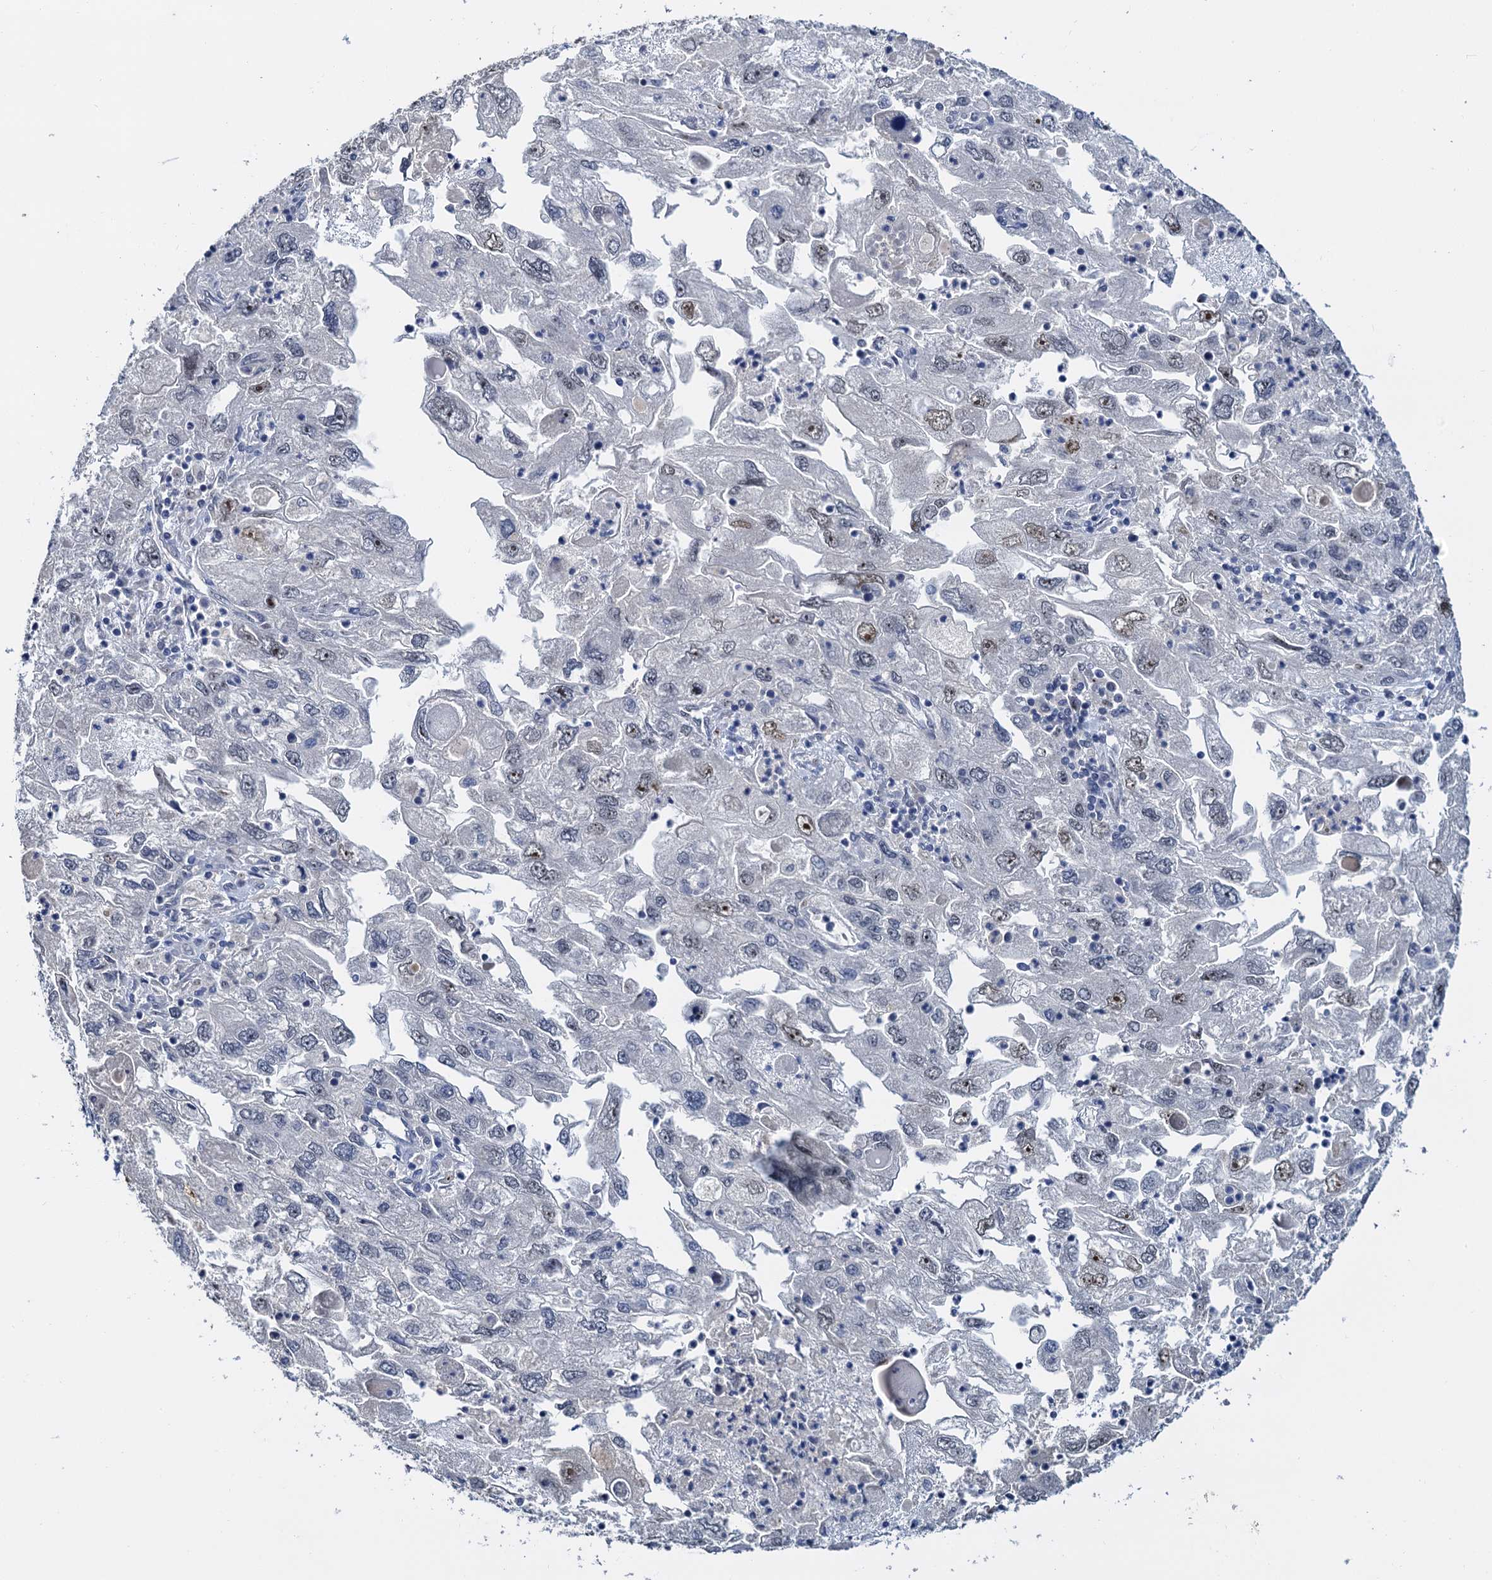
{"staining": {"intensity": "weak", "quantity": "<25%", "location": "nuclear"}, "tissue": "endometrial cancer", "cell_type": "Tumor cells", "image_type": "cancer", "snomed": [{"axis": "morphology", "description": "Adenocarcinoma, NOS"}, {"axis": "topography", "description": "Endometrium"}], "caption": "Human endometrial cancer (adenocarcinoma) stained for a protein using immunohistochemistry displays no expression in tumor cells.", "gene": "NOP2", "patient": {"sex": "female", "age": 49}}